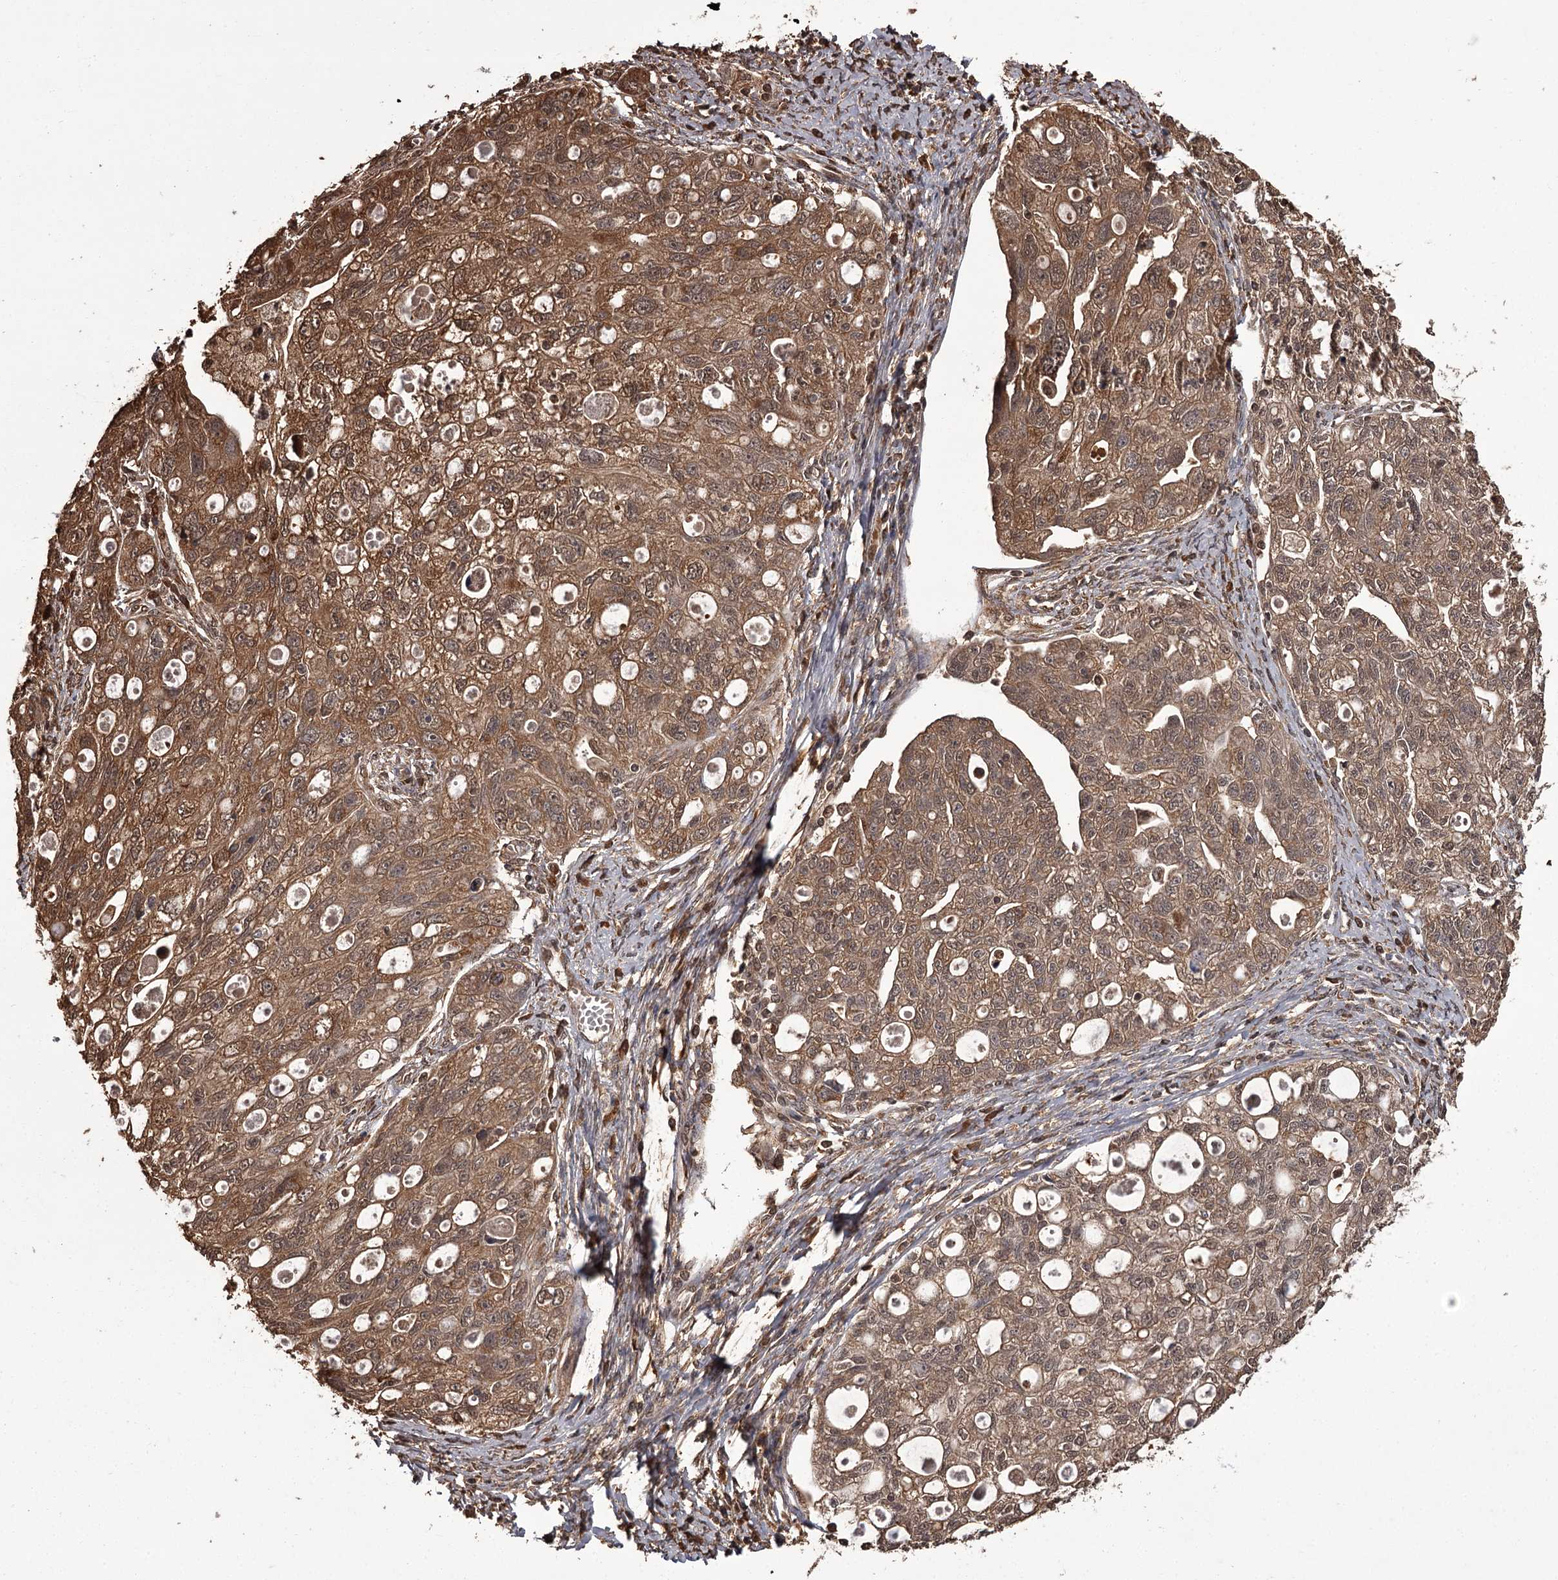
{"staining": {"intensity": "moderate", "quantity": ">75%", "location": "cytoplasmic/membranous,nuclear"}, "tissue": "ovarian cancer", "cell_type": "Tumor cells", "image_type": "cancer", "snomed": [{"axis": "morphology", "description": "Carcinoma, NOS"}, {"axis": "morphology", "description": "Cystadenocarcinoma, serous, NOS"}, {"axis": "topography", "description": "Ovary"}], "caption": "Immunohistochemical staining of human ovarian serous cystadenocarcinoma reveals medium levels of moderate cytoplasmic/membranous and nuclear positivity in approximately >75% of tumor cells. (IHC, brightfield microscopy, high magnification).", "gene": "NPRL2", "patient": {"sex": "female", "age": 69}}